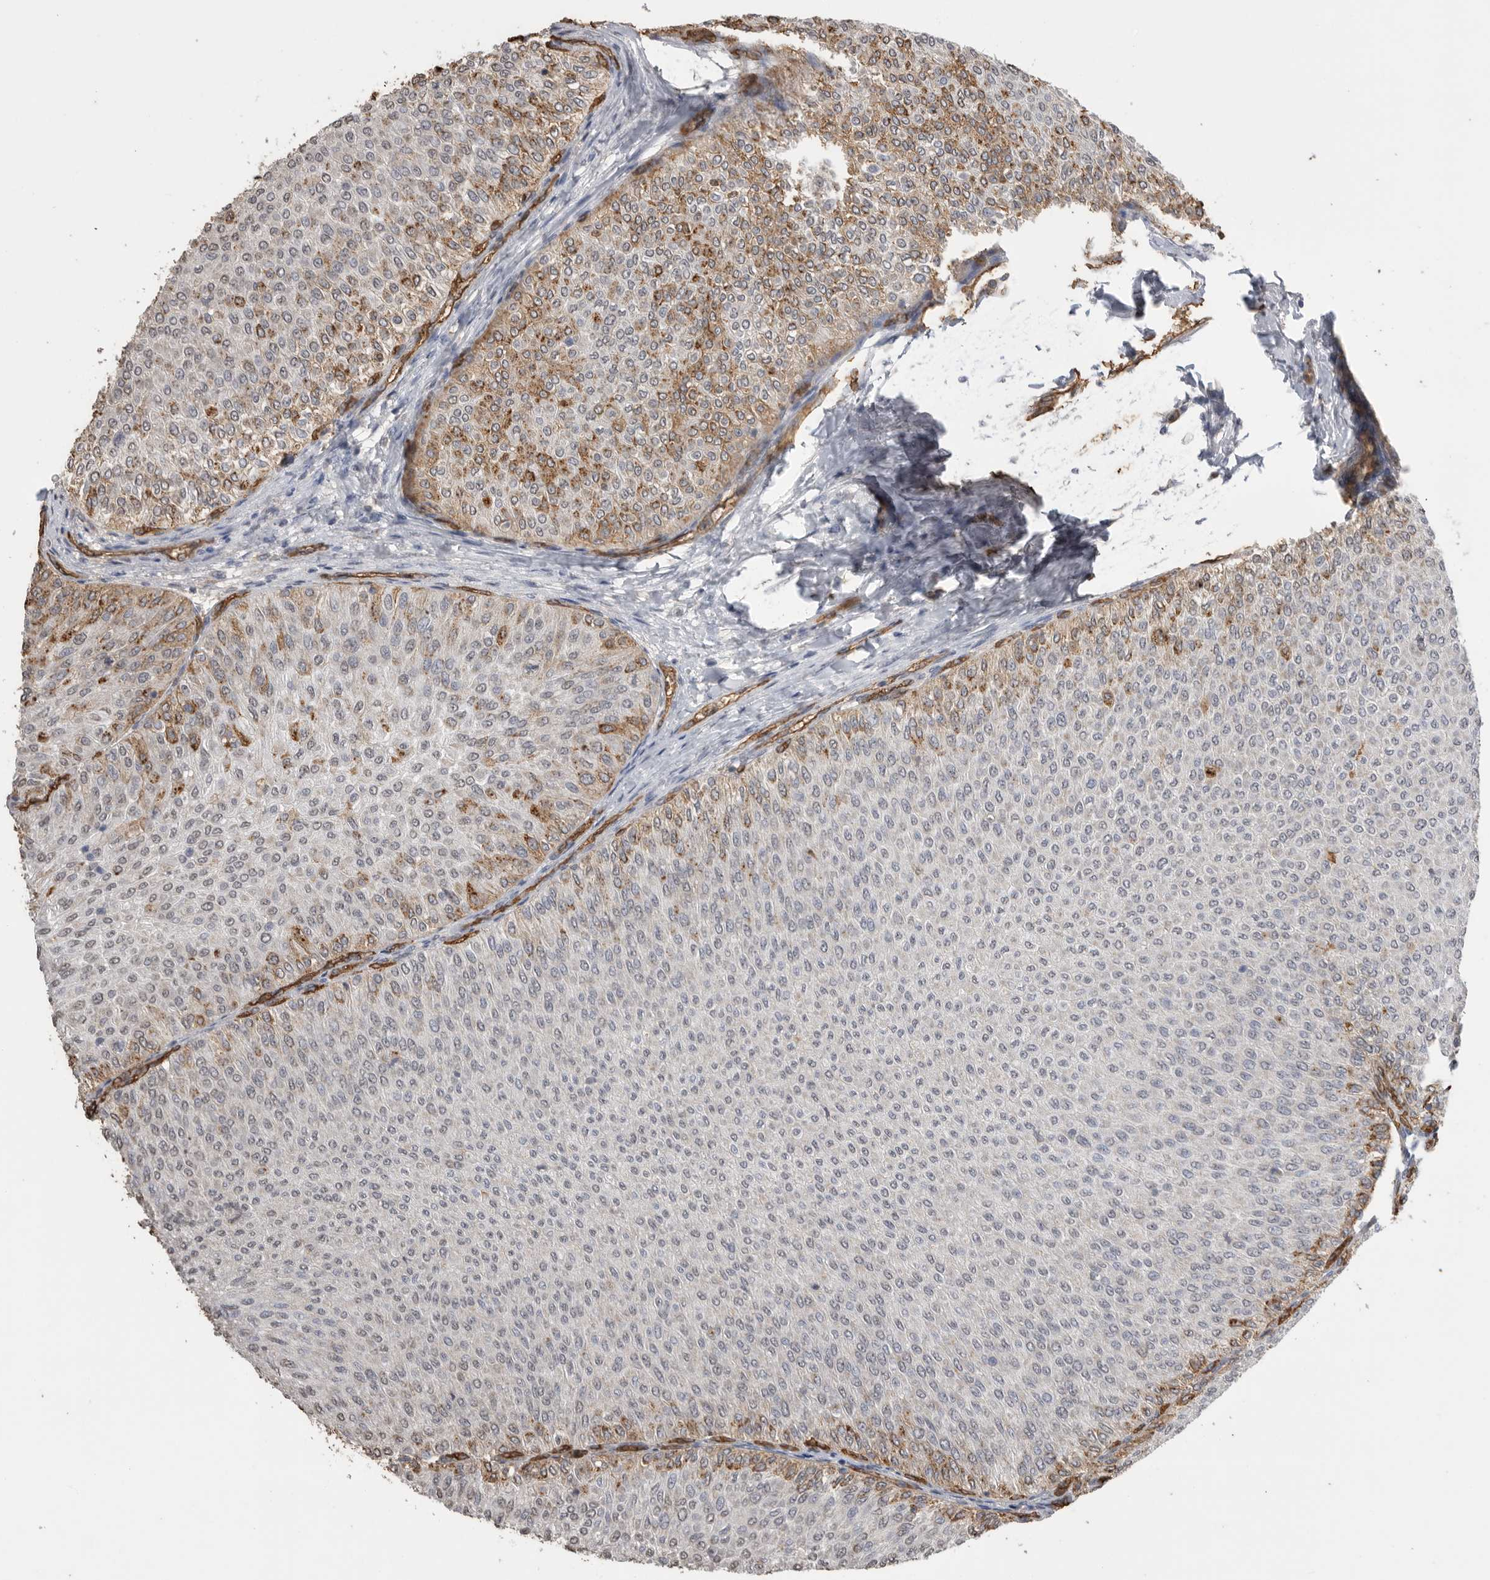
{"staining": {"intensity": "moderate", "quantity": "<25%", "location": "cytoplasmic/membranous"}, "tissue": "urothelial cancer", "cell_type": "Tumor cells", "image_type": "cancer", "snomed": [{"axis": "morphology", "description": "Urothelial carcinoma, Low grade"}, {"axis": "topography", "description": "Urinary bladder"}], "caption": "Low-grade urothelial carcinoma was stained to show a protein in brown. There is low levels of moderate cytoplasmic/membranous expression in approximately <25% of tumor cells.", "gene": "IL27", "patient": {"sex": "male", "age": 78}}